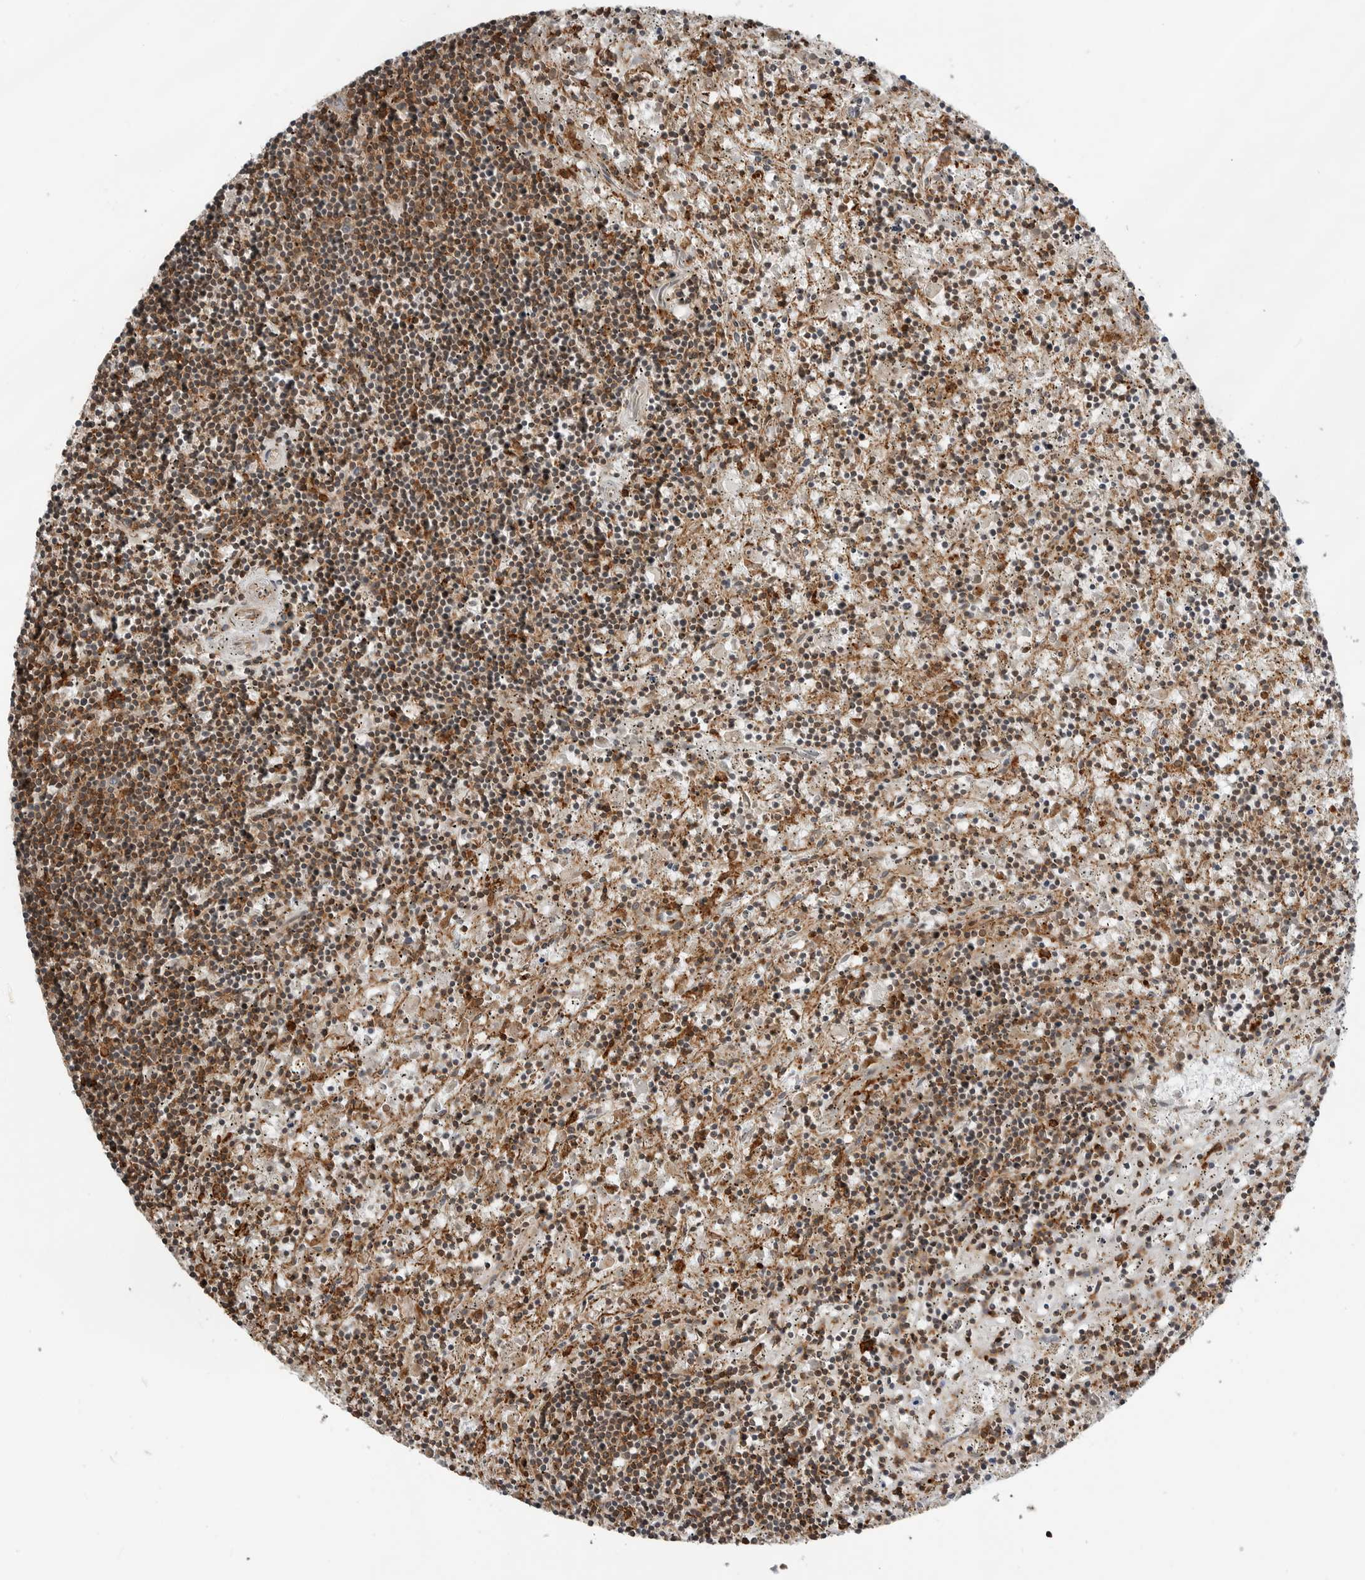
{"staining": {"intensity": "moderate", "quantity": ">75%", "location": "cytoplasmic/membranous"}, "tissue": "lymphoma", "cell_type": "Tumor cells", "image_type": "cancer", "snomed": [{"axis": "morphology", "description": "Malignant lymphoma, non-Hodgkin's type, Low grade"}, {"axis": "topography", "description": "Spleen"}], "caption": "Malignant lymphoma, non-Hodgkin's type (low-grade) stained with immunohistochemistry reveals moderate cytoplasmic/membranous positivity in about >75% of tumor cells.", "gene": "LEFTY2", "patient": {"sex": "male", "age": 76}}